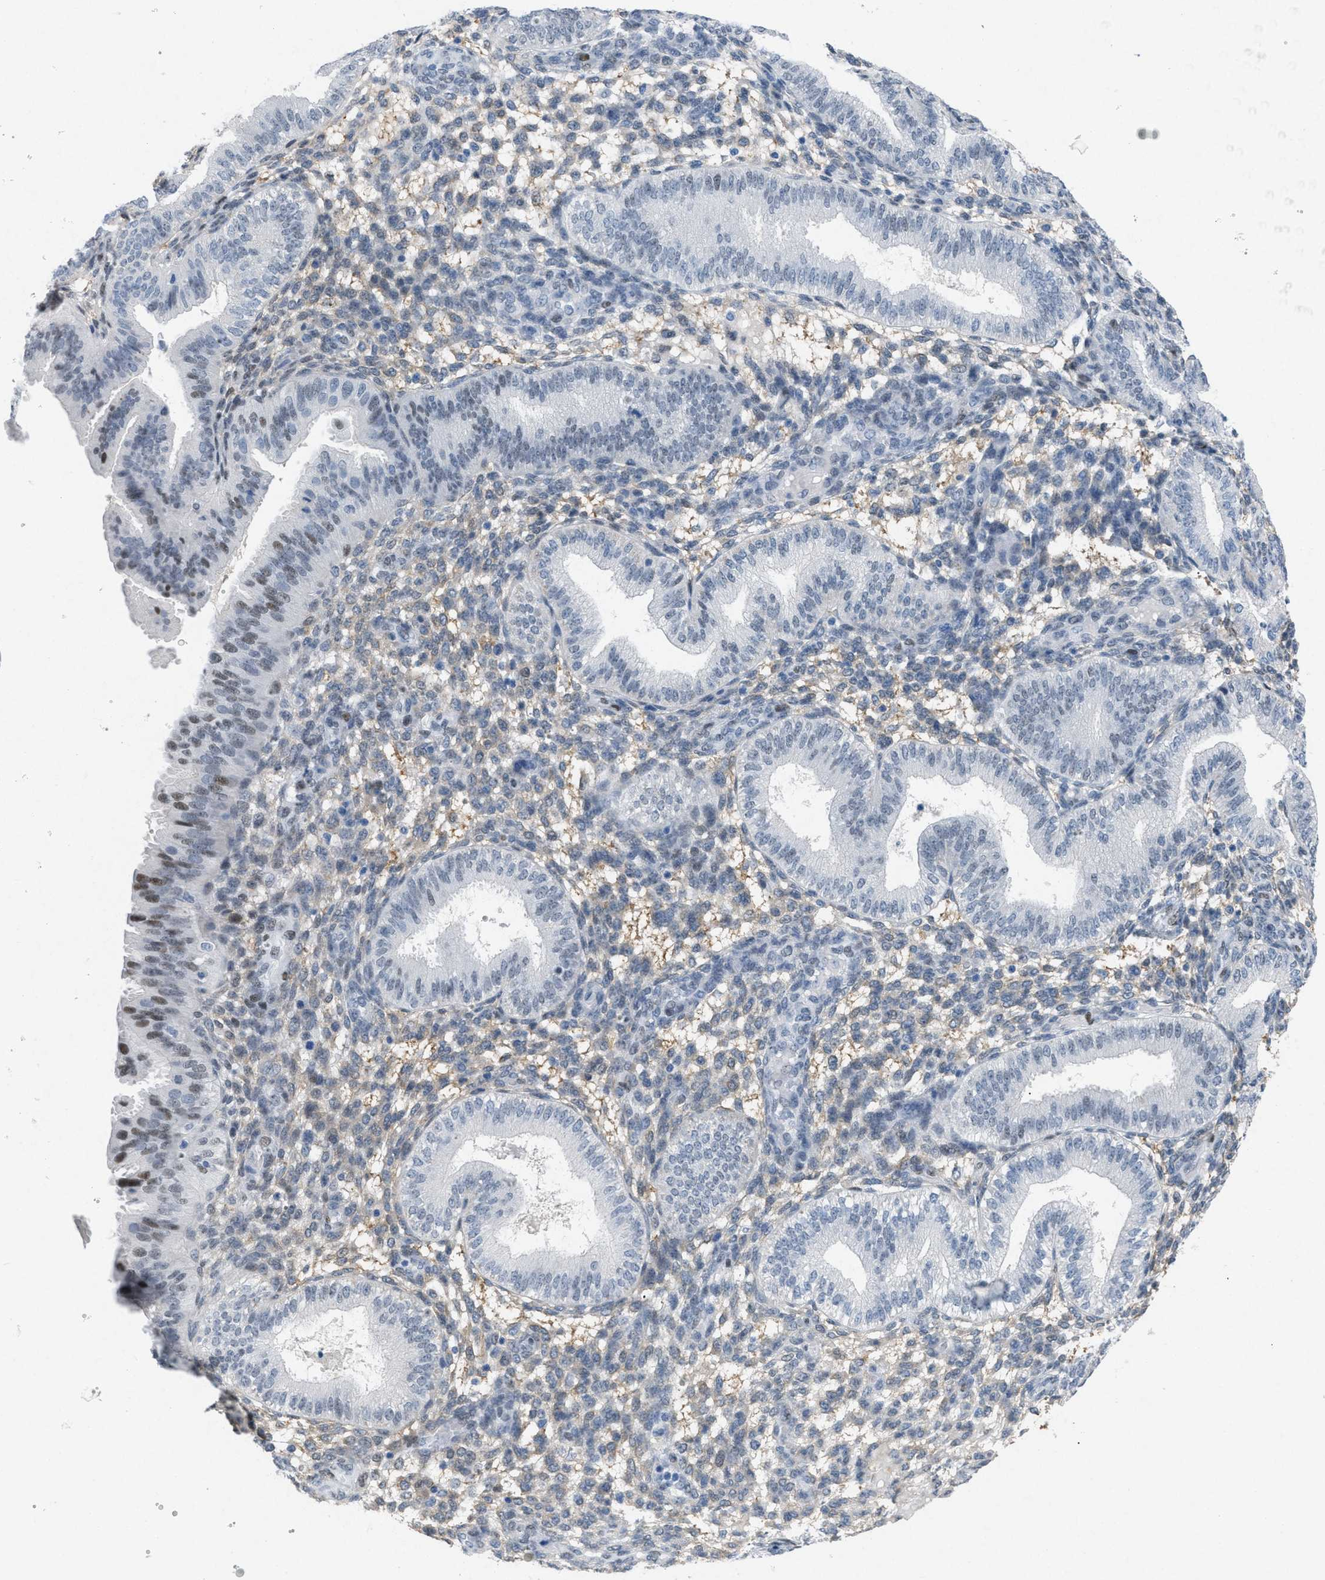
{"staining": {"intensity": "weak", "quantity": "<25%", "location": "cytoplasmic/membranous"}, "tissue": "endometrium", "cell_type": "Cells in endometrial stroma", "image_type": "normal", "snomed": [{"axis": "morphology", "description": "Normal tissue, NOS"}, {"axis": "topography", "description": "Endometrium"}], "caption": "IHC of benign endometrium exhibits no expression in cells in endometrial stroma.", "gene": "TASOR", "patient": {"sex": "female", "age": 39}}